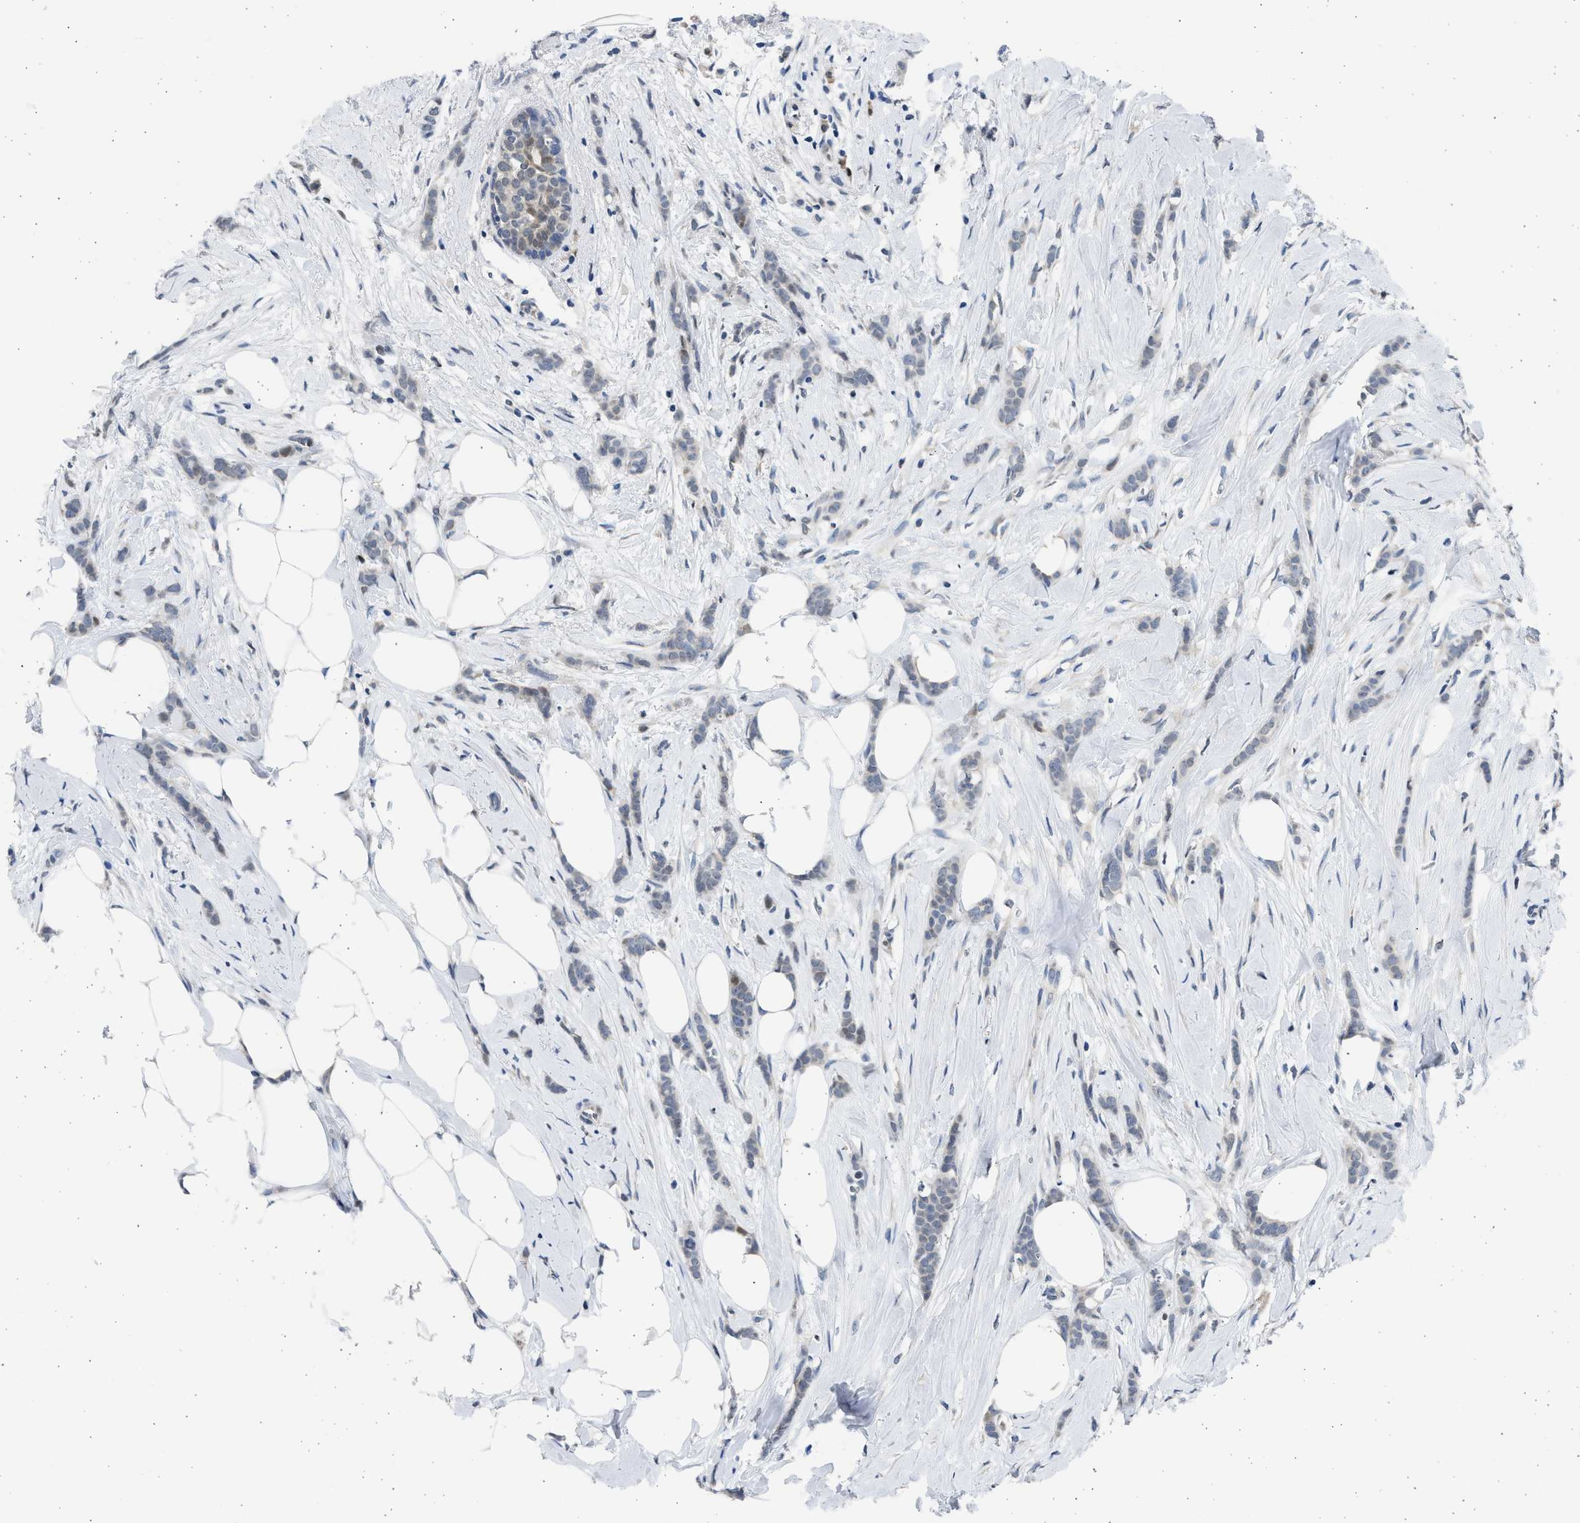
{"staining": {"intensity": "weak", "quantity": "<25%", "location": "cytoplasmic/membranous"}, "tissue": "breast cancer", "cell_type": "Tumor cells", "image_type": "cancer", "snomed": [{"axis": "morphology", "description": "Lobular carcinoma, in situ"}, {"axis": "morphology", "description": "Lobular carcinoma"}, {"axis": "topography", "description": "Breast"}], "caption": "A high-resolution micrograph shows immunohistochemistry (IHC) staining of lobular carcinoma (breast), which exhibits no significant staining in tumor cells.", "gene": "HMGN3", "patient": {"sex": "female", "age": 41}}